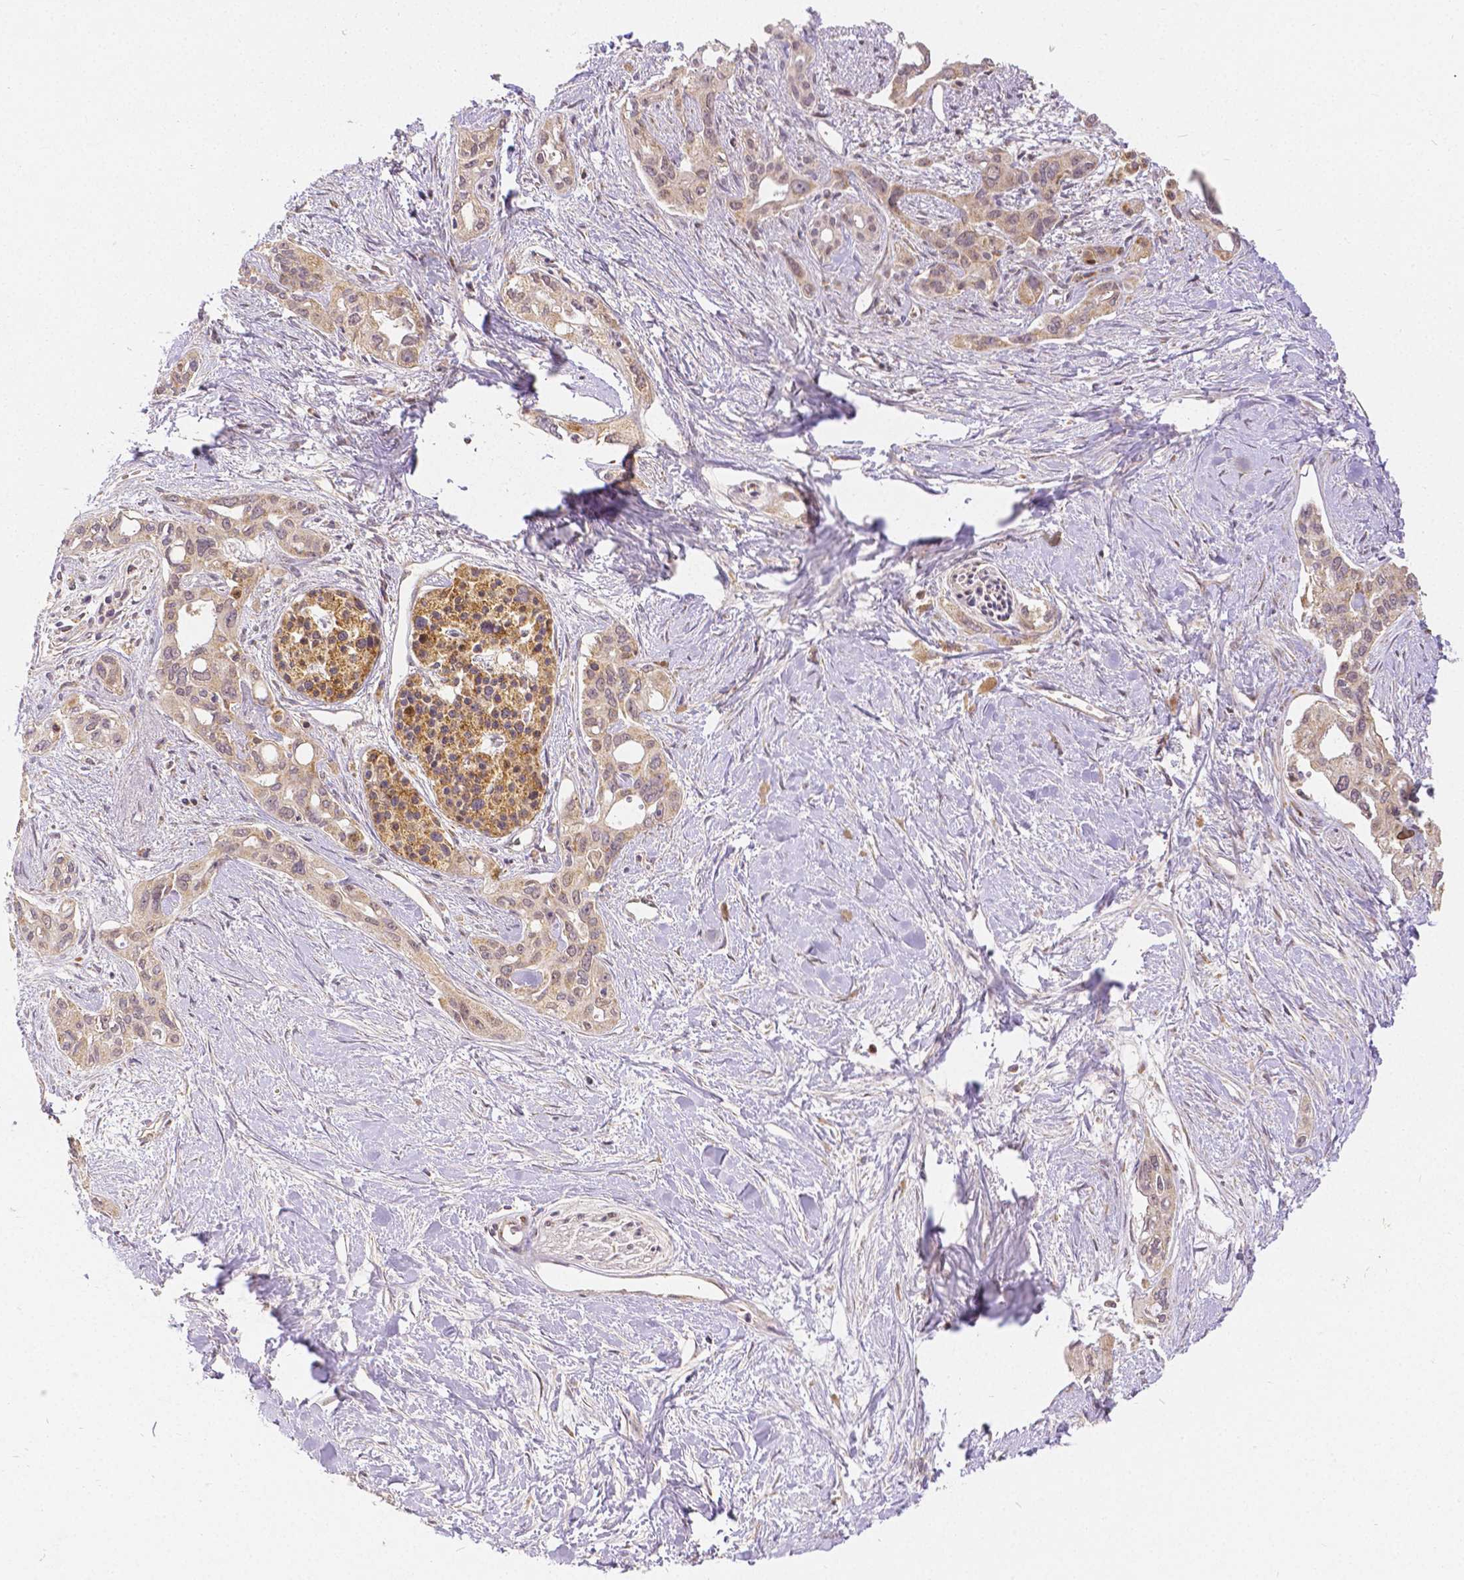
{"staining": {"intensity": "weak", "quantity": "<25%", "location": "cytoplasmic/membranous"}, "tissue": "pancreatic cancer", "cell_type": "Tumor cells", "image_type": "cancer", "snomed": [{"axis": "morphology", "description": "Adenocarcinoma, NOS"}, {"axis": "topography", "description": "Pancreas"}], "caption": "An immunohistochemistry (IHC) image of pancreatic adenocarcinoma is shown. There is no staining in tumor cells of pancreatic adenocarcinoma.", "gene": "RHOT1", "patient": {"sex": "female", "age": 50}}